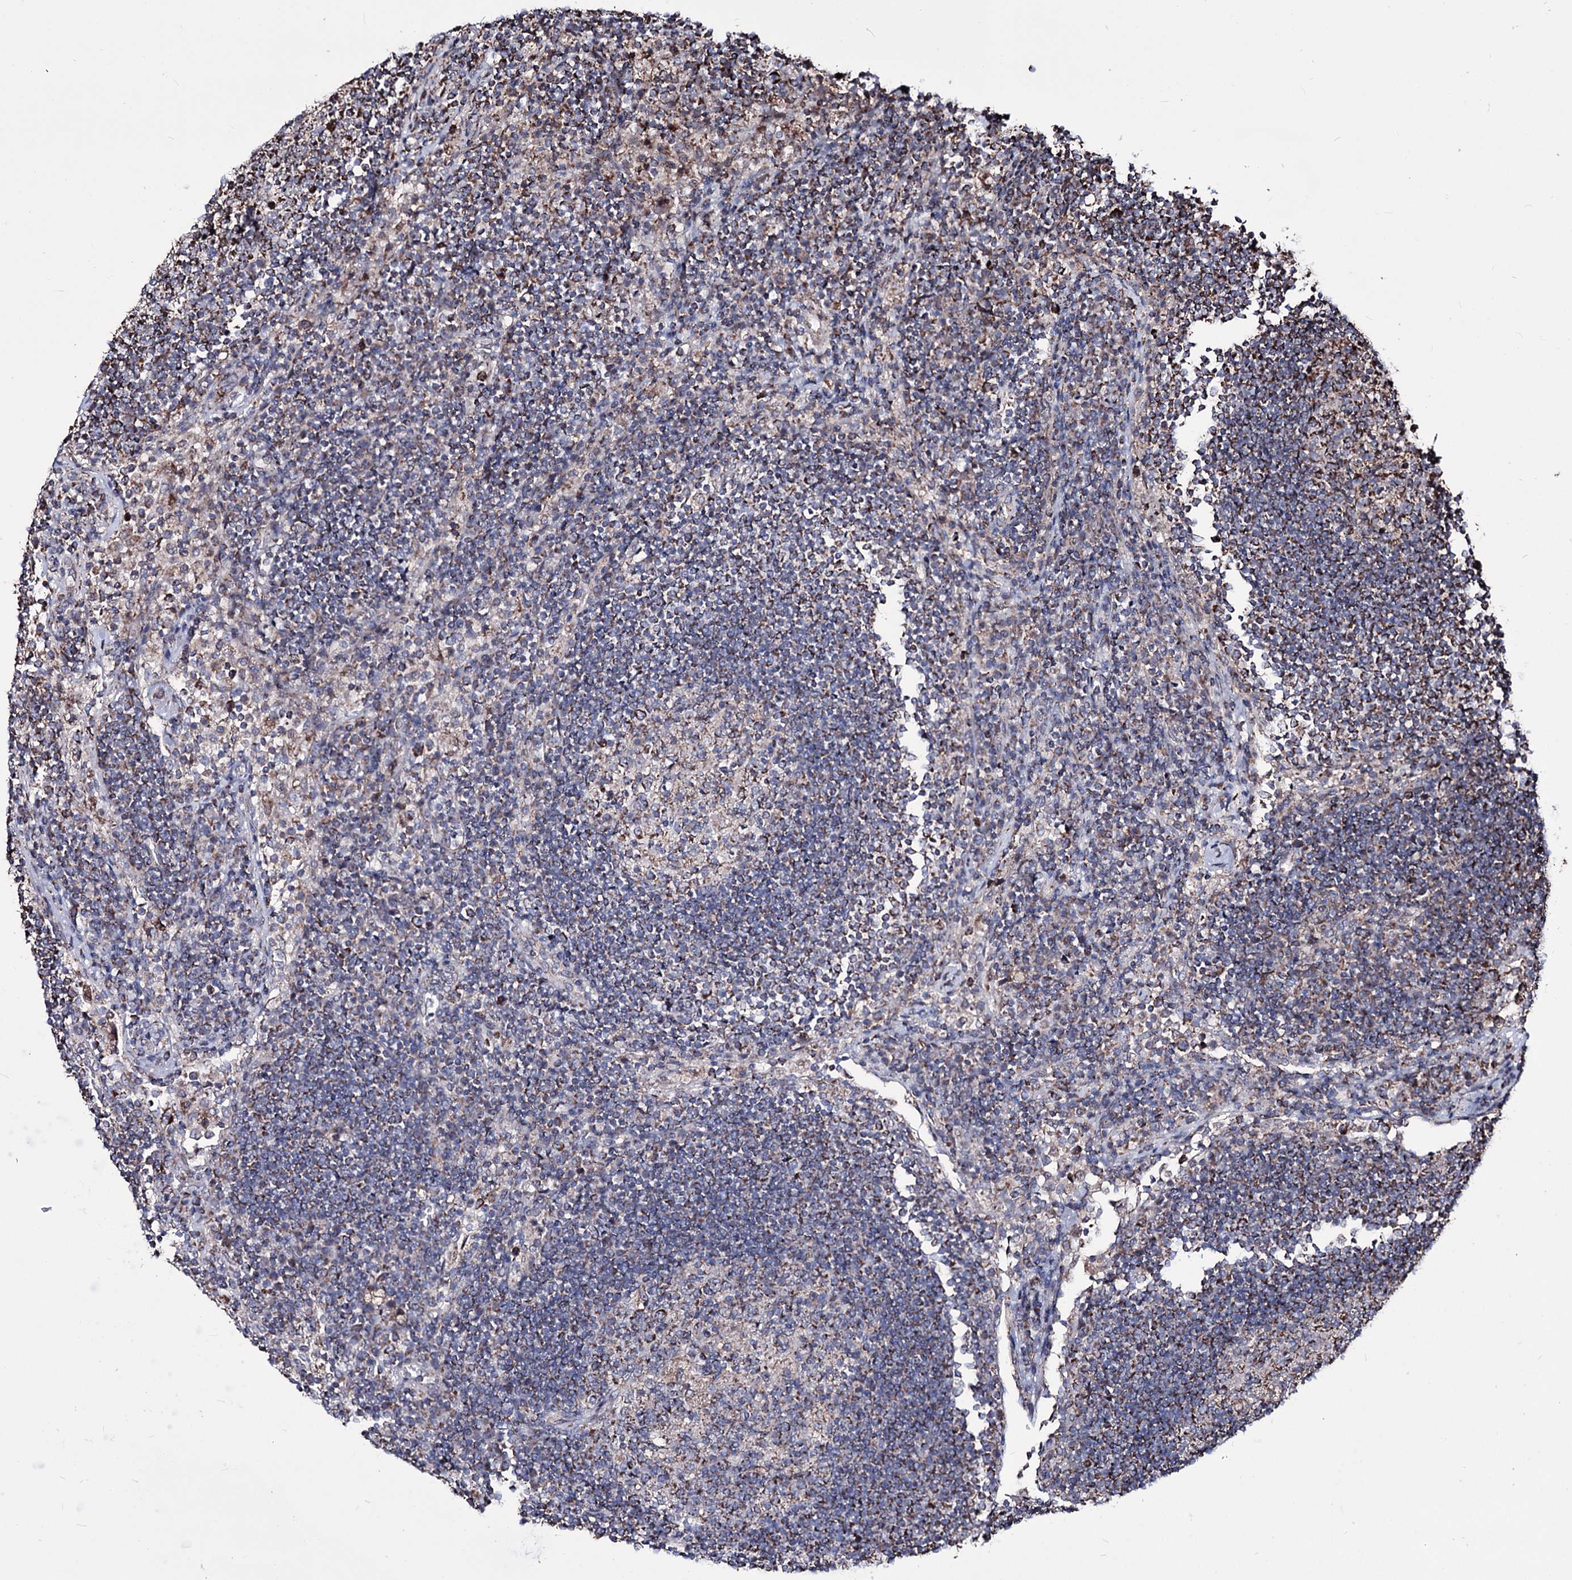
{"staining": {"intensity": "moderate", "quantity": "25%-75%", "location": "cytoplasmic/membranous"}, "tissue": "lymph node", "cell_type": "Germinal center cells", "image_type": "normal", "snomed": [{"axis": "morphology", "description": "Normal tissue, NOS"}, {"axis": "topography", "description": "Lymph node"}], "caption": "About 25%-75% of germinal center cells in normal human lymph node show moderate cytoplasmic/membranous protein positivity as visualized by brown immunohistochemical staining.", "gene": "CREB3L4", "patient": {"sex": "female", "age": 53}}